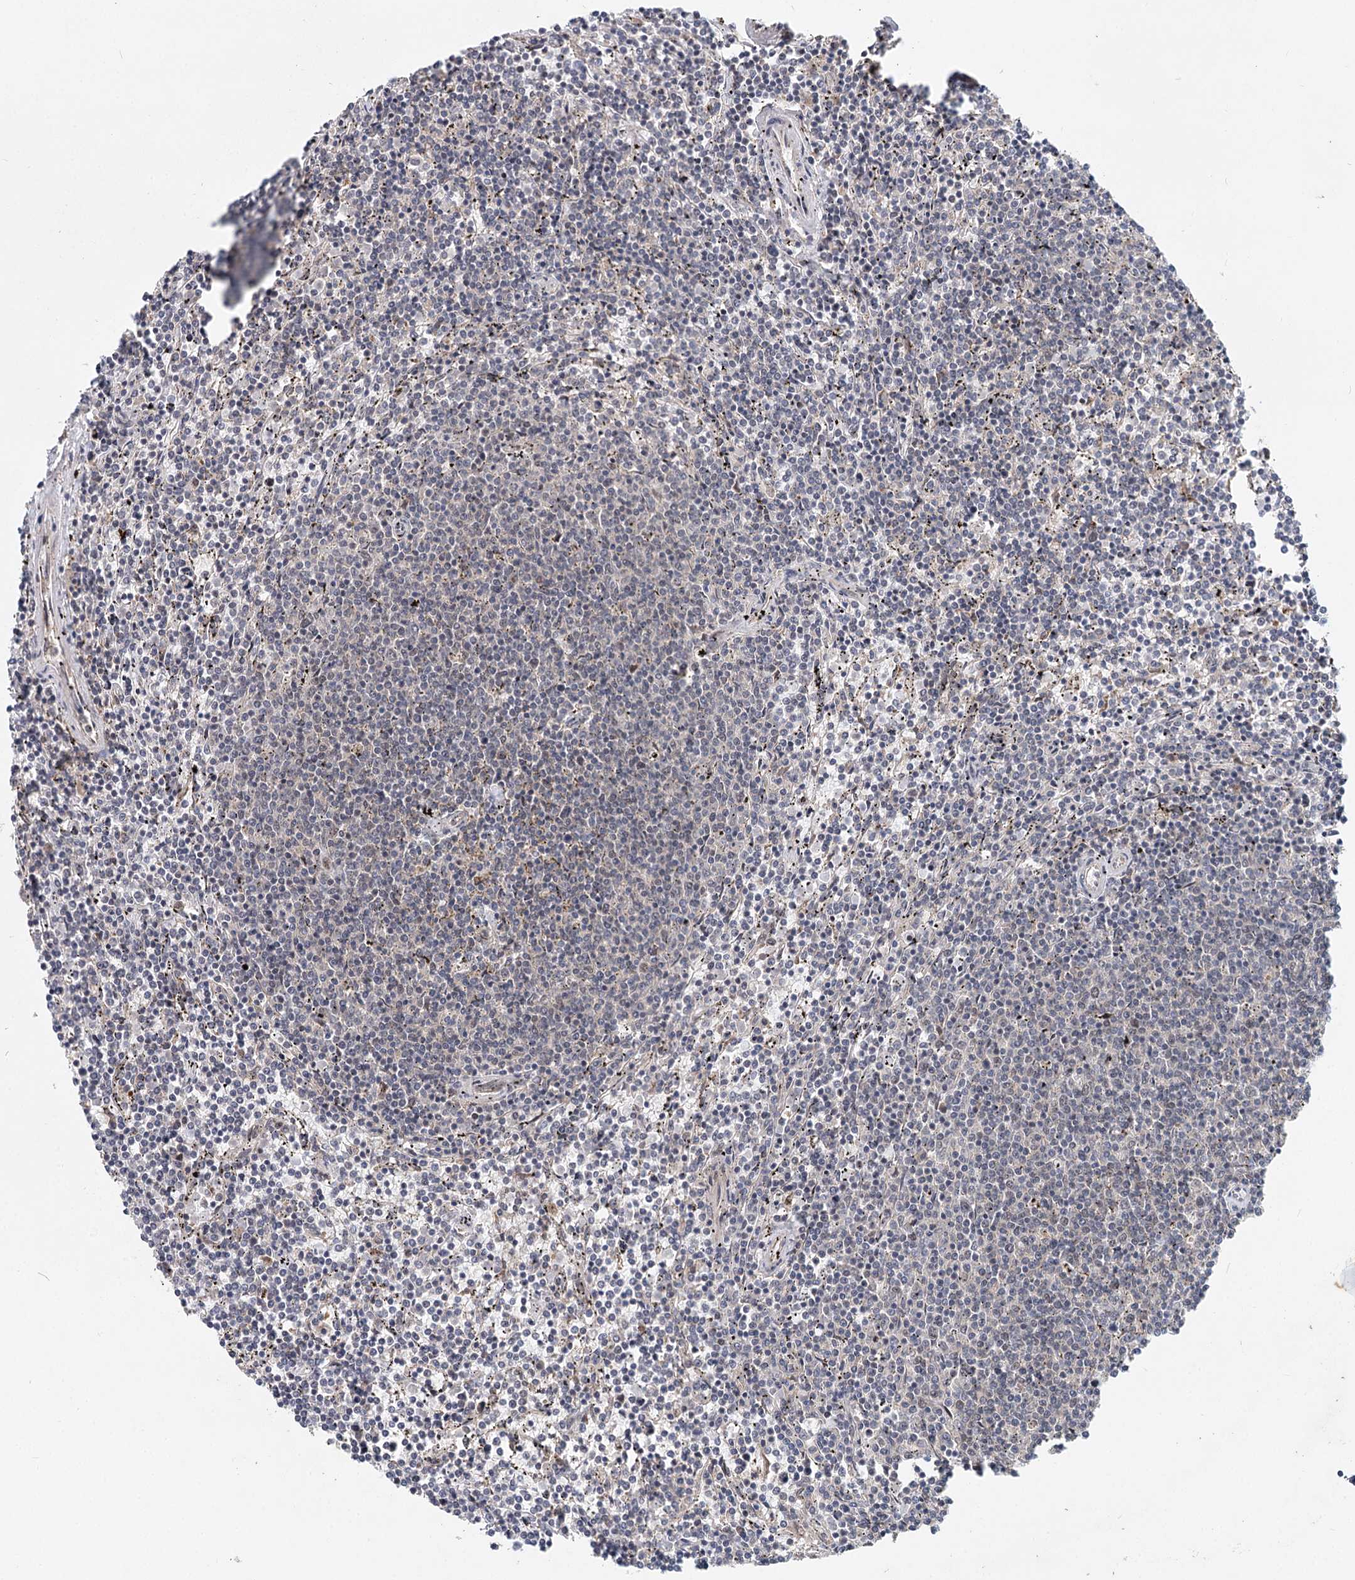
{"staining": {"intensity": "negative", "quantity": "none", "location": "none"}, "tissue": "lymphoma", "cell_type": "Tumor cells", "image_type": "cancer", "snomed": [{"axis": "morphology", "description": "Malignant lymphoma, non-Hodgkin's type, Low grade"}, {"axis": "topography", "description": "Spleen"}], "caption": "Lymphoma was stained to show a protein in brown. There is no significant expression in tumor cells. Nuclei are stained in blue.", "gene": "AP3B1", "patient": {"sex": "female", "age": 50}}